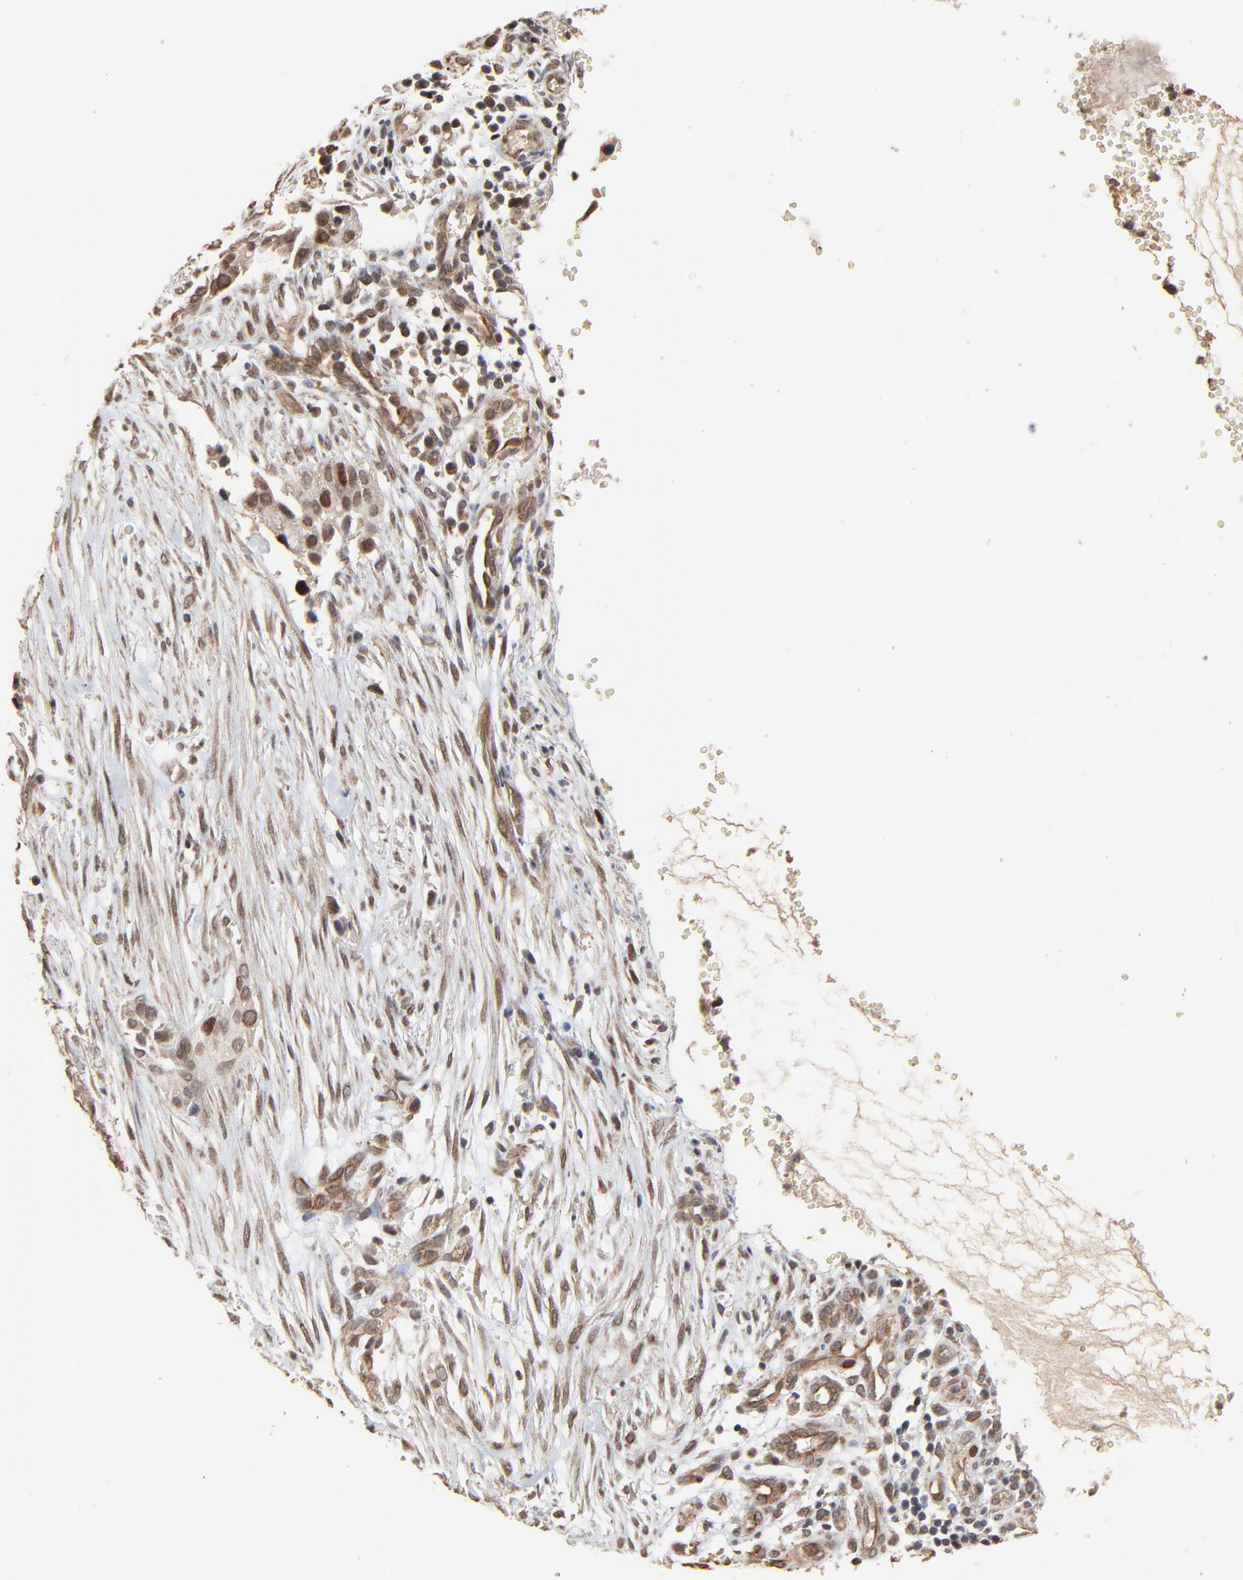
{"staining": {"intensity": "moderate", "quantity": "25%-75%", "location": "cytoplasmic/membranous,nuclear"}, "tissue": "cervical cancer", "cell_type": "Tumor cells", "image_type": "cancer", "snomed": [{"axis": "morphology", "description": "Normal tissue, NOS"}, {"axis": "morphology", "description": "Squamous cell carcinoma, NOS"}, {"axis": "topography", "description": "Cervix"}], "caption": "Immunohistochemical staining of cervical cancer shows medium levels of moderate cytoplasmic/membranous and nuclear protein expression in about 25%-75% of tumor cells.", "gene": "FAM227A", "patient": {"sex": "female", "age": 45}}